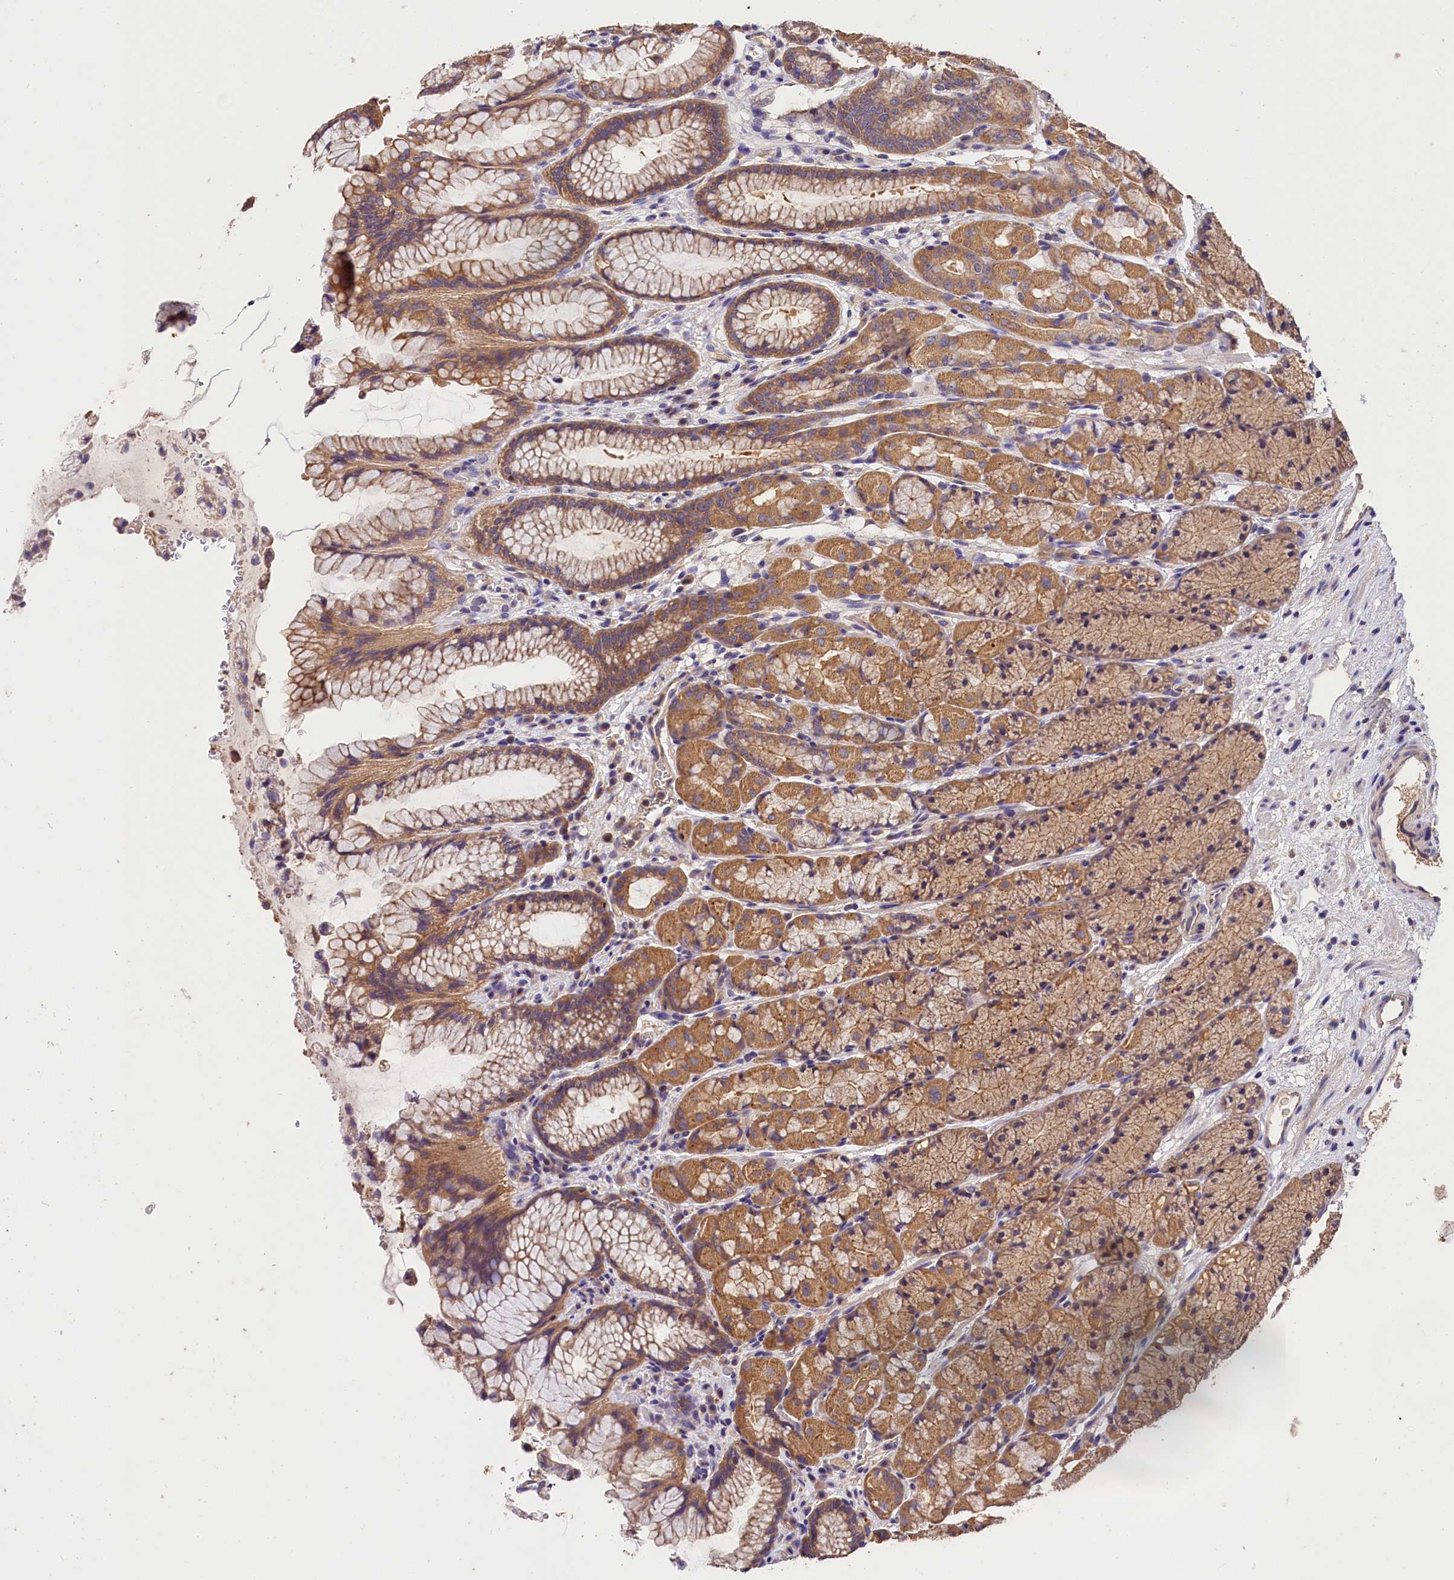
{"staining": {"intensity": "moderate", "quantity": ">75%", "location": "cytoplasmic/membranous"}, "tissue": "stomach", "cell_type": "Glandular cells", "image_type": "normal", "snomed": [{"axis": "morphology", "description": "Normal tissue, NOS"}, {"axis": "topography", "description": "Stomach"}], "caption": "Immunohistochemical staining of unremarkable human stomach displays medium levels of moderate cytoplasmic/membranous expression in approximately >75% of glandular cells. Immunohistochemistry stains the protein of interest in brown and the nuclei are stained blue.", "gene": "OAS3", "patient": {"sex": "male", "age": 63}}